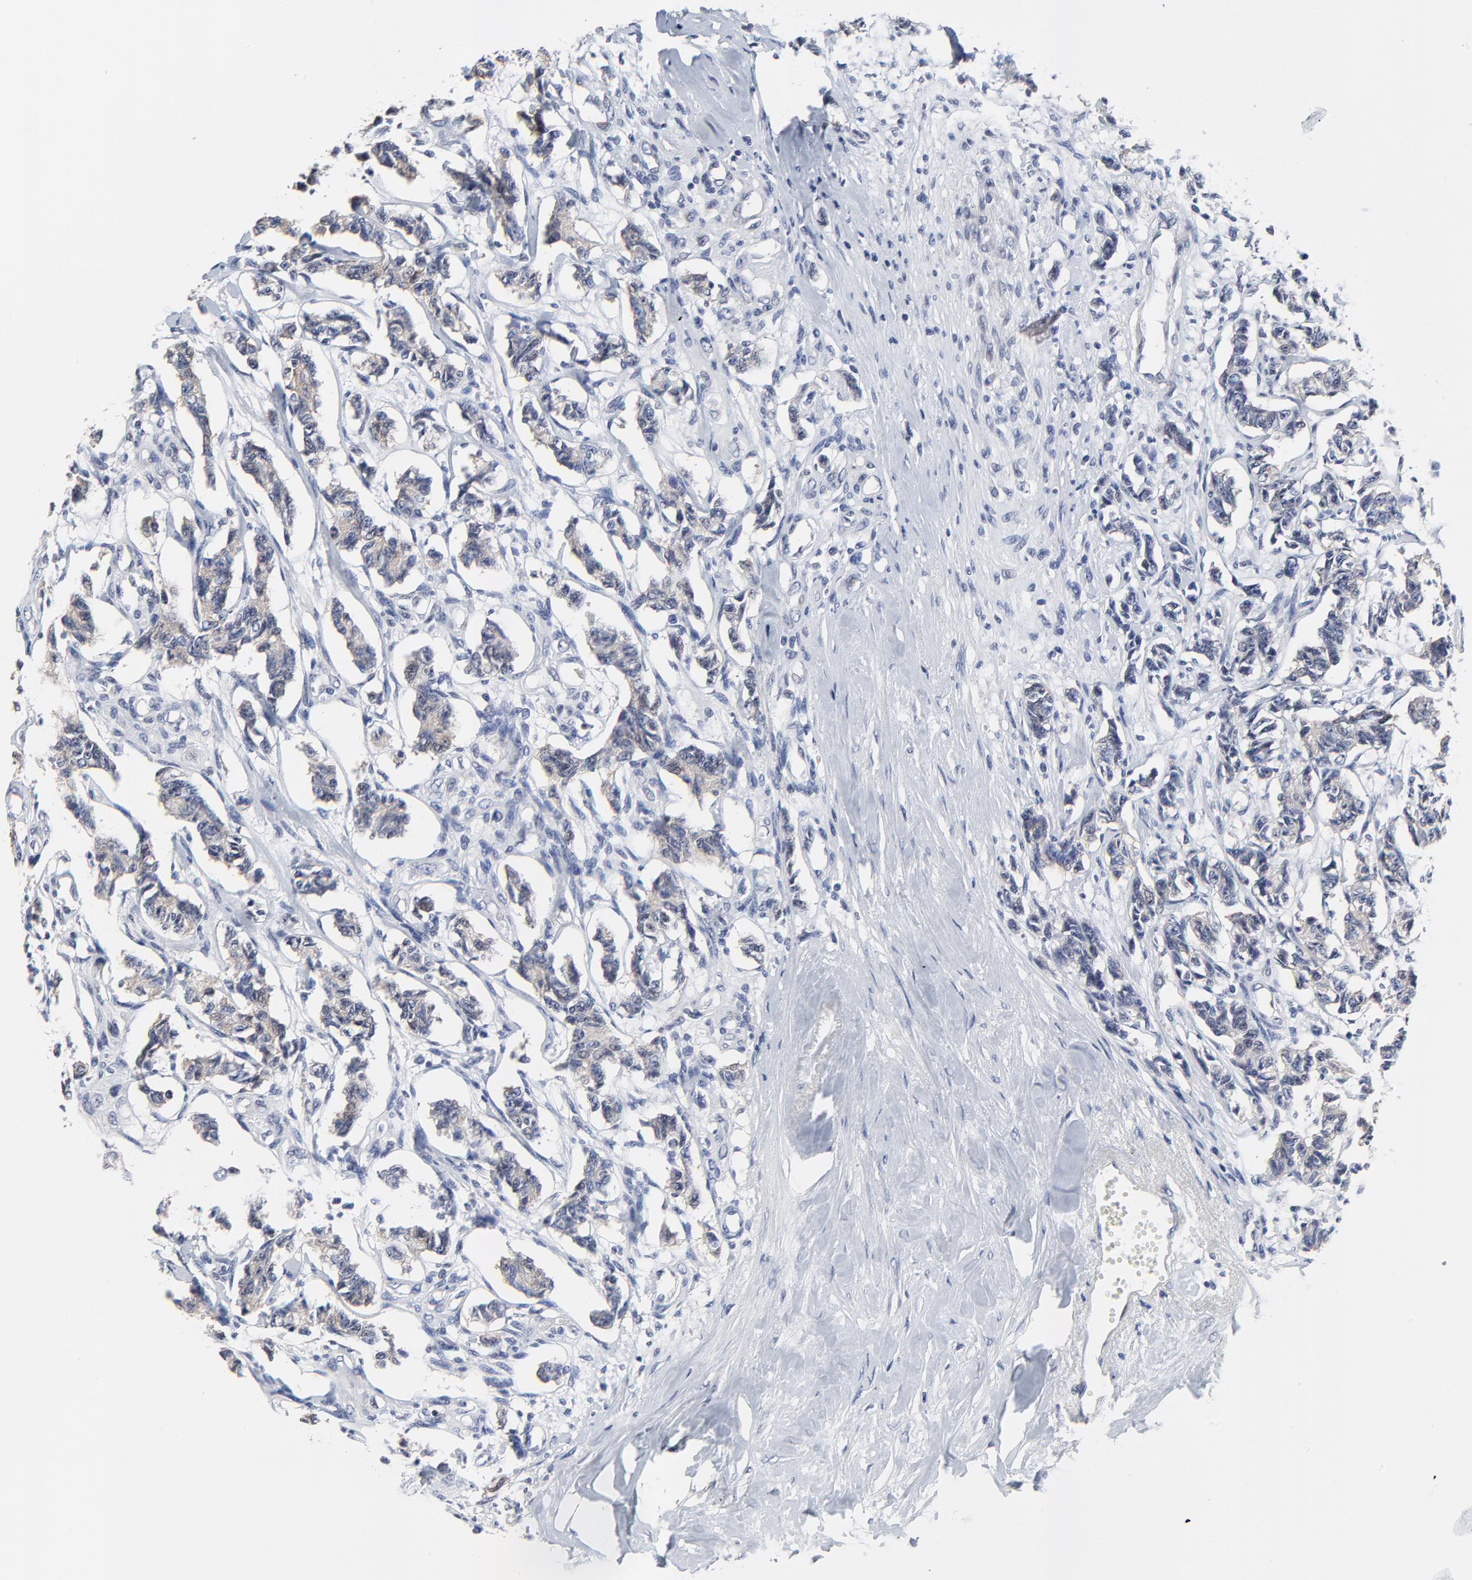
{"staining": {"intensity": "weak", "quantity": ">75%", "location": "cytoplasmic/membranous"}, "tissue": "renal cancer", "cell_type": "Tumor cells", "image_type": "cancer", "snomed": [{"axis": "morphology", "description": "Carcinoid, malignant, NOS"}, {"axis": "topography", "description": "Kidney"}], "caption": "Weak cytoplasmic/membranous protein positivity is identified in approximately >75% of tumor cells in malignant carcinoid (renal).", "gene": "NLGN3", "patient": {"sex": "female", "age": 41}}